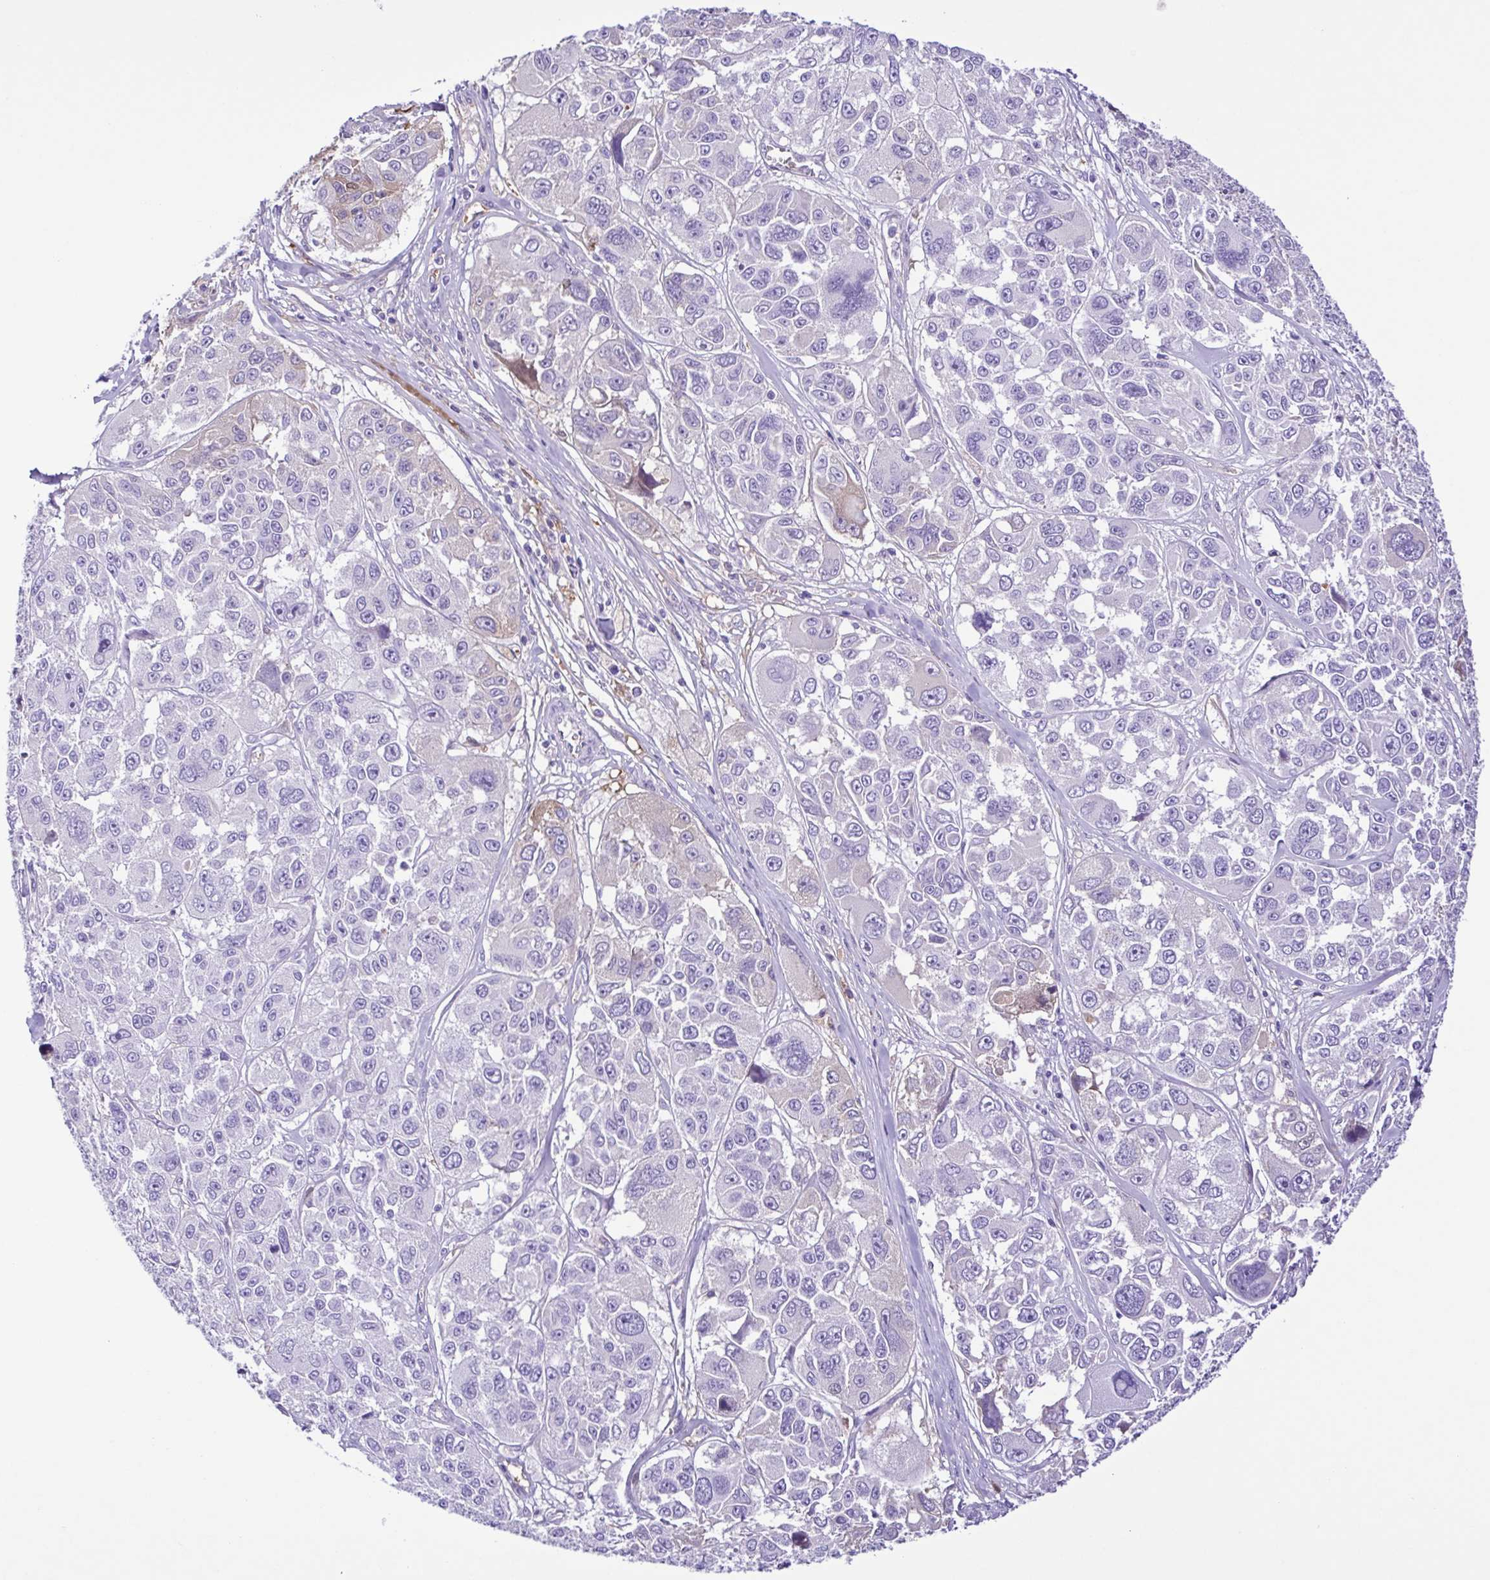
{"staining": {"intensity": "negative", "quantity": "none", "location": "none"}, "tissue": "melanoma", "cell_type": "Tumor cells", "image_type": "cancer", "snomed": [{"axis": "morphology", "description": "Malignant melanoma, NOS"}, {"axis": "topography", "description": "Skin"}], "caption": "Immunohistochemistry micrograph of human malignant melanoma stained for a protein (brown), which demonstrates no staining in tumor cells.", "gene": "IGFL1", "patient": {"sex": "female", "age": 66}}